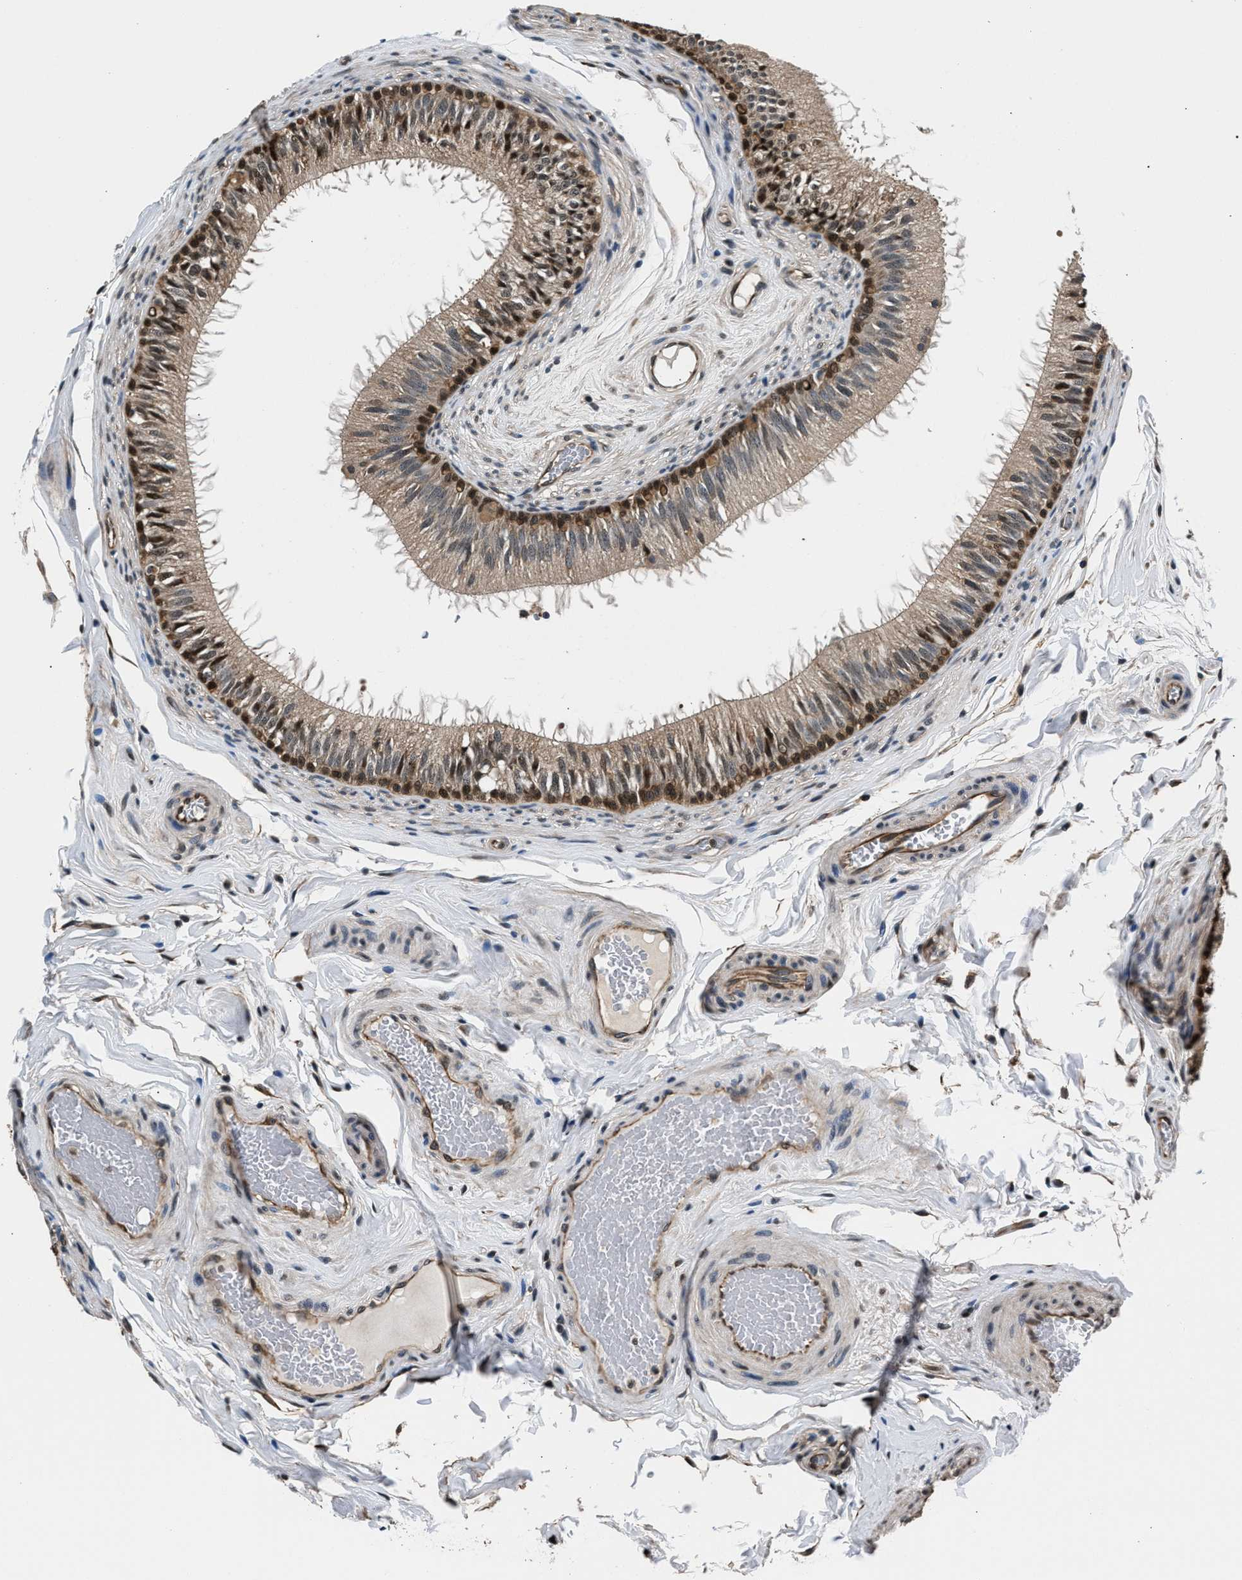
{"staining": {"intensity": "moderate", "quantity": "25%-75%", "location": "cytoplasmic/membranous,nuclear"}, "tissue": "epididymis", "cell_type": "Glandular cells", "image_type": "normal", "snomed": [{"axis": "morphology", "description": "Normal tissue, NOS"}, {"axis": "topography", "description": "Testis"}, {"axis": "topography", "description": "Epididymis"}], "caption": "A micrograph showing moderate cytoplasmic/membranous,nuclear positivity in about 25%-75% of glandular cells in unremarkable epididymis, as visualized by brown immunohistochemical staining.", "gene": "RBM33", "patient": {"sex": "male", "age": 36}}